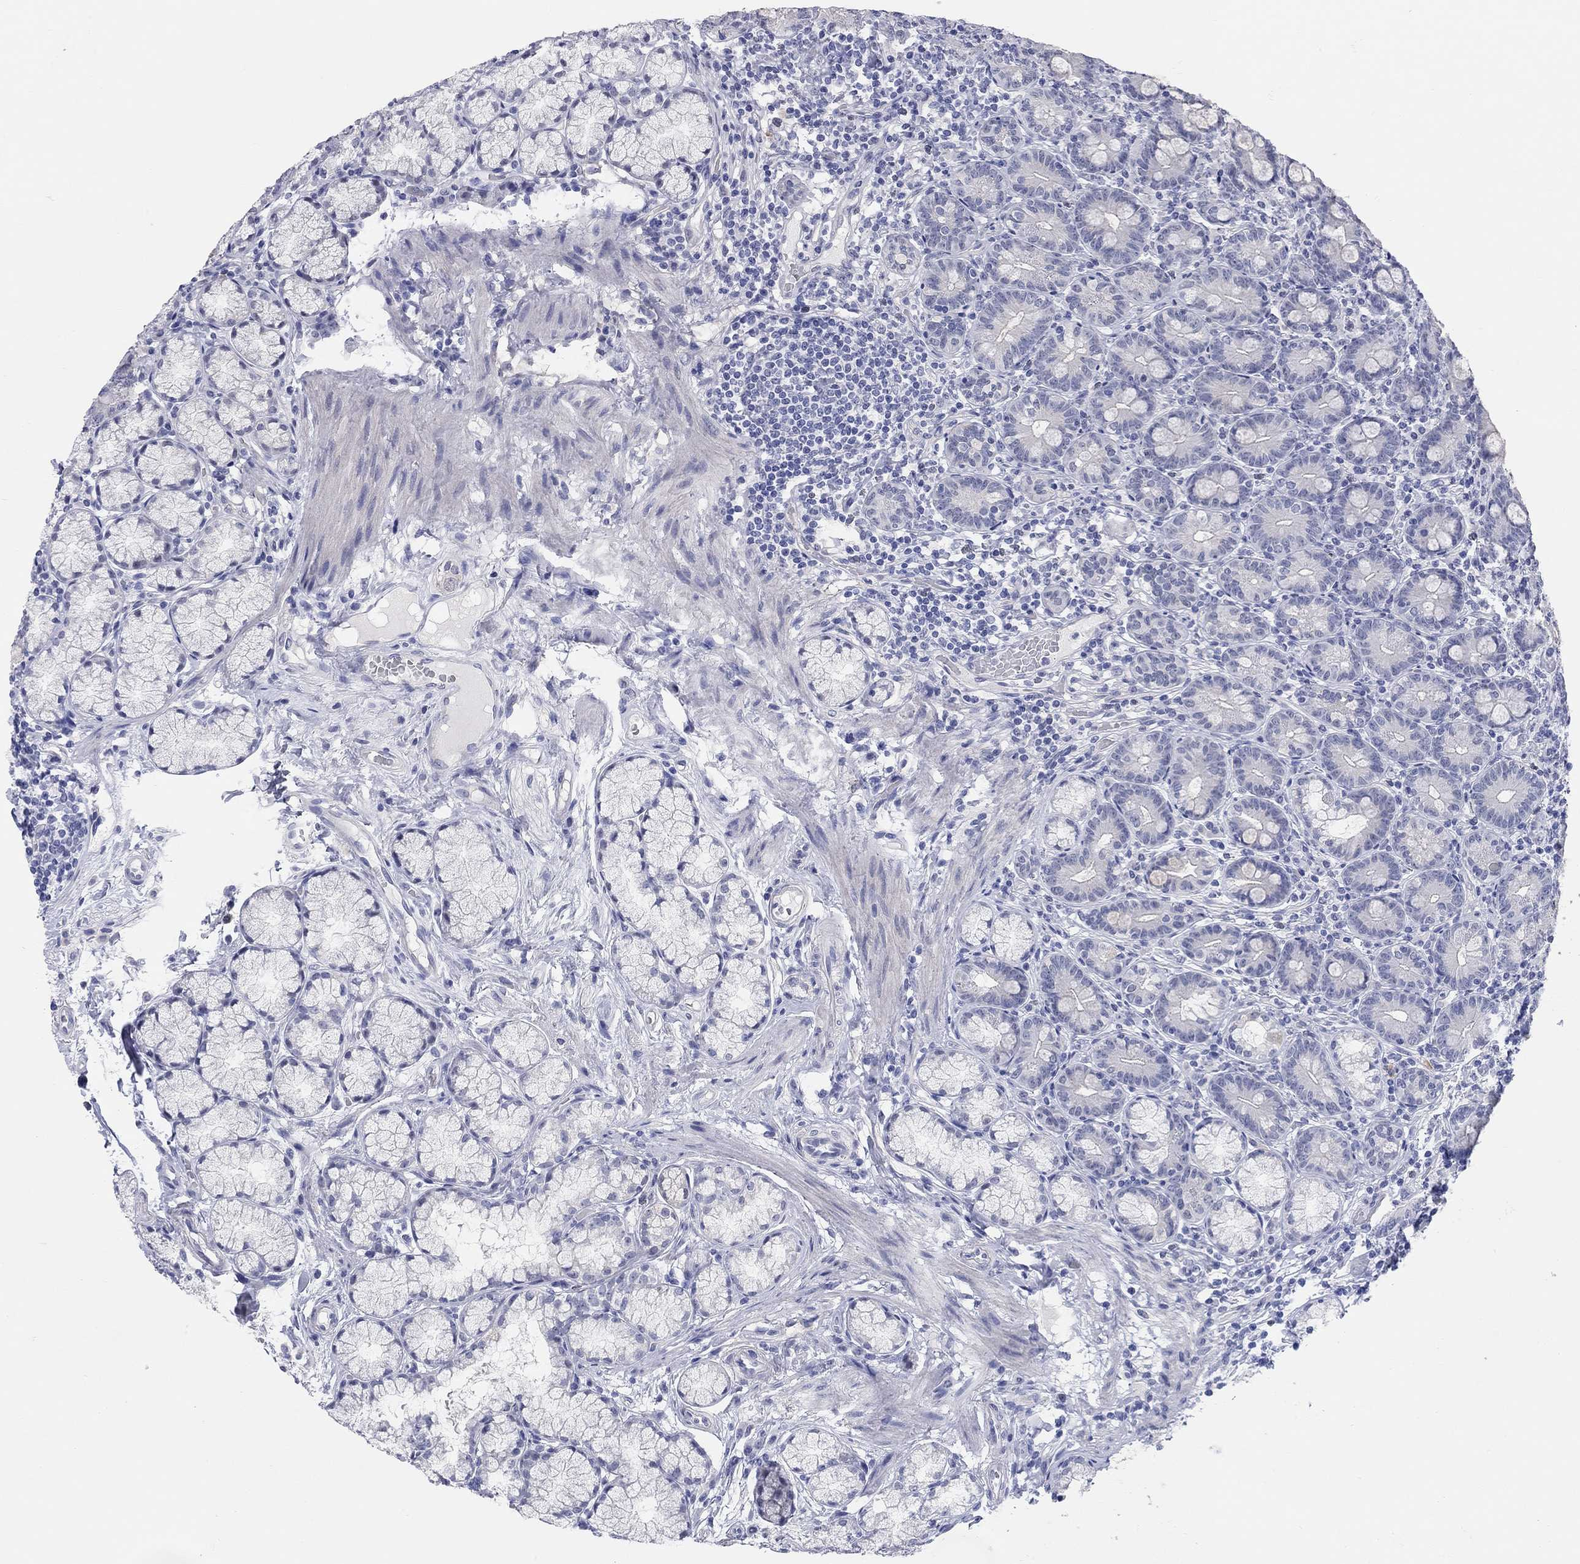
{"staining": {"intensity": "negative", "quantity": "none", "location": "none"}, "tissue": "duodenum", "cell_type": "Glandular cells", "image_type": "normal", "snomed": [{"axis": "morphology", "description": "Normal tissue, NOS"}, {"axis": "topography", "description": "Duodenum"}], "caption": "An immunohistochemistry histopathology image of normal duodenum is shown. There is no staining in glandular cells of duodenum. (Immunohistochemistry (ihc), brightfield microscopy, high magnification).", "gene": "WASF3", "patient": {"sex": "female", "age": 67}}